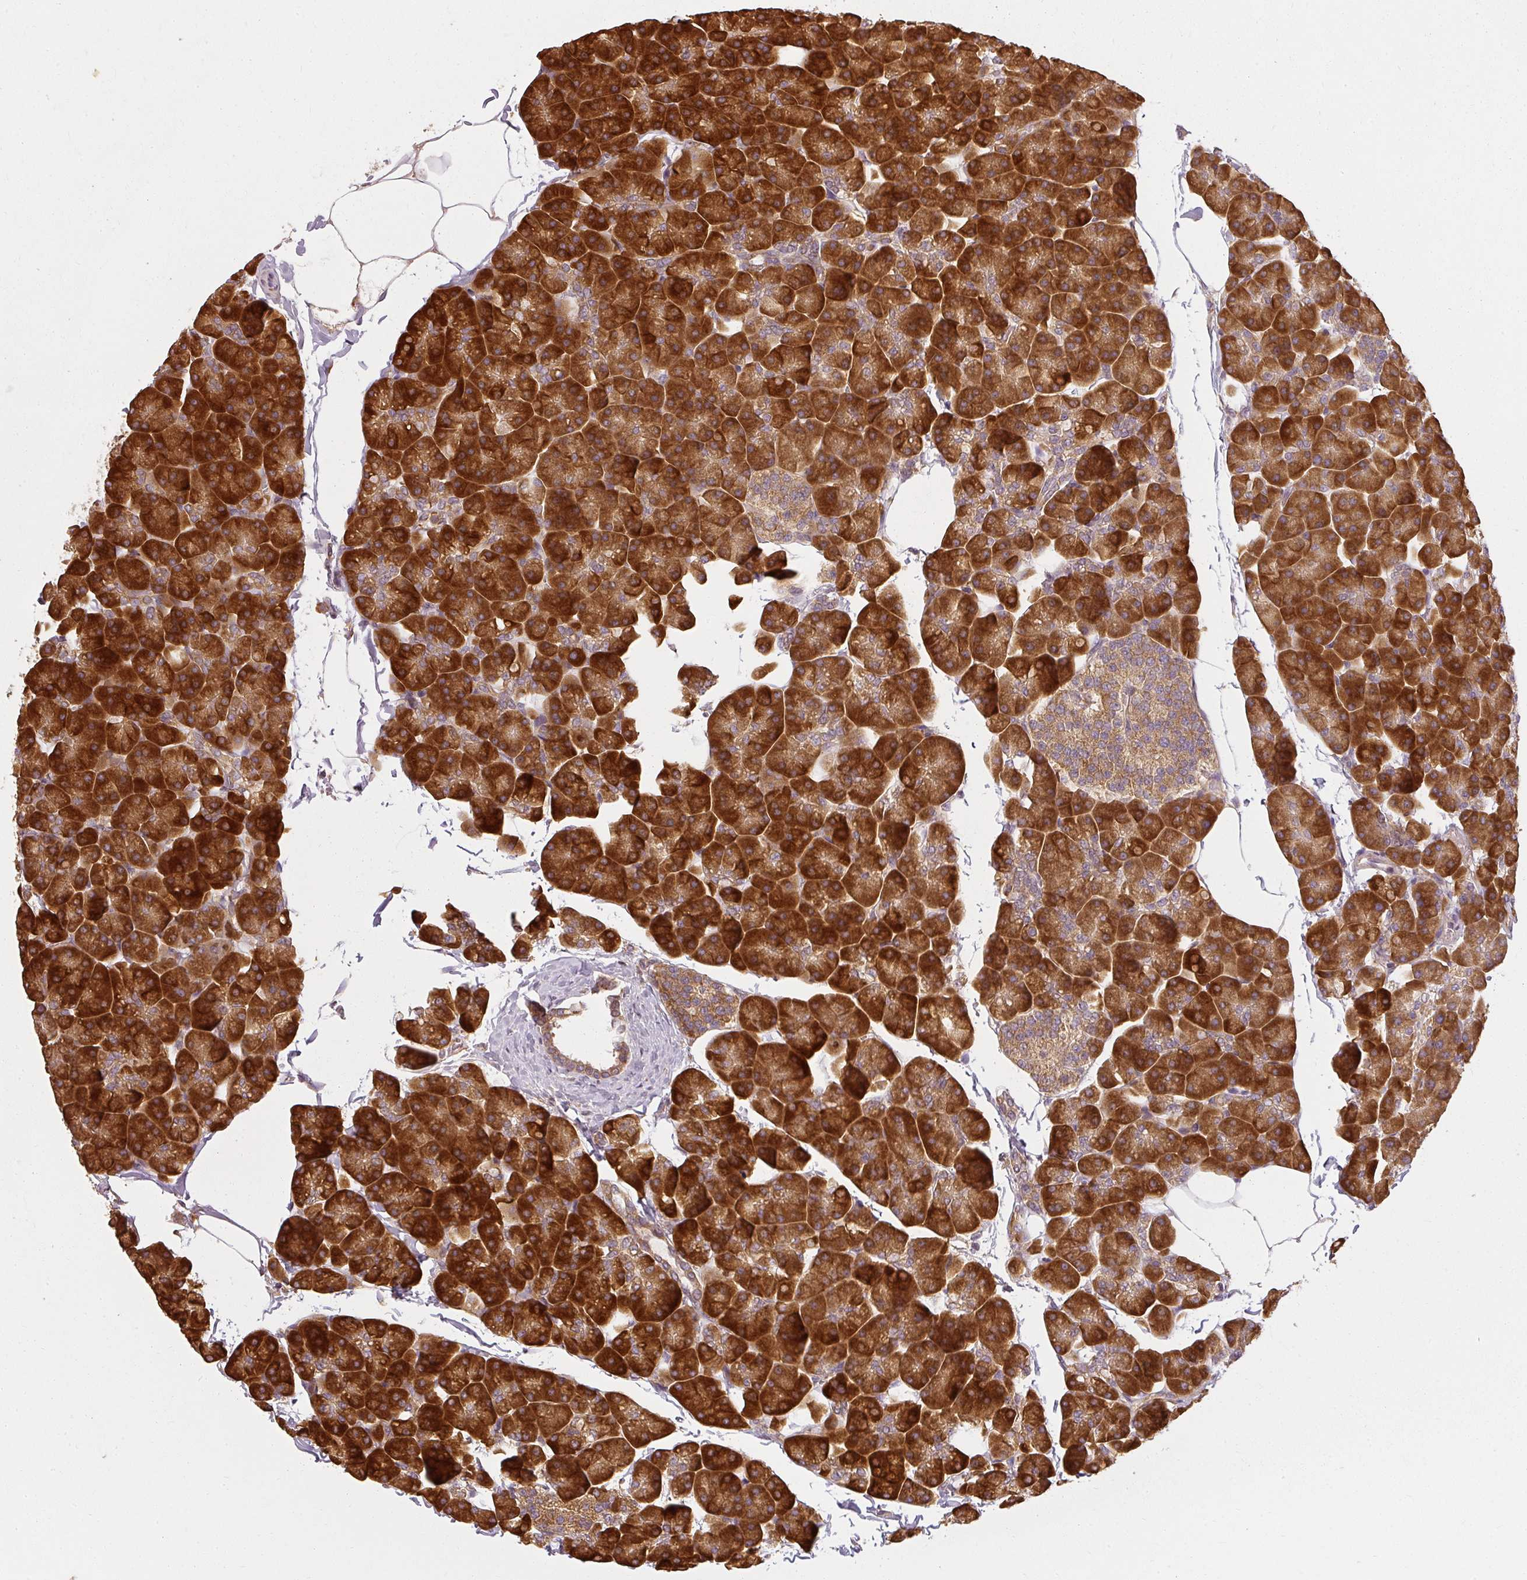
{"staining": {"intensity": "strong", "quantity": ">75%", "location": "cytoplasmic/membranous"}, "tissue": "pancreas", "cell_type": "Exocrine glandular cells", "image_type": "normal", "snomed": [{"axis": "morphology", "description": "Normal tissue, NOS"}, {"axis": "topography", "description": "Pancreas"}], "caption": "Strong cytoplasmic/membranous protein staining is seen in about >75% of exocrine glandular cells in pancreas.", "gene": "RPL24", "patient": {"sex": "male", "age": 35}}